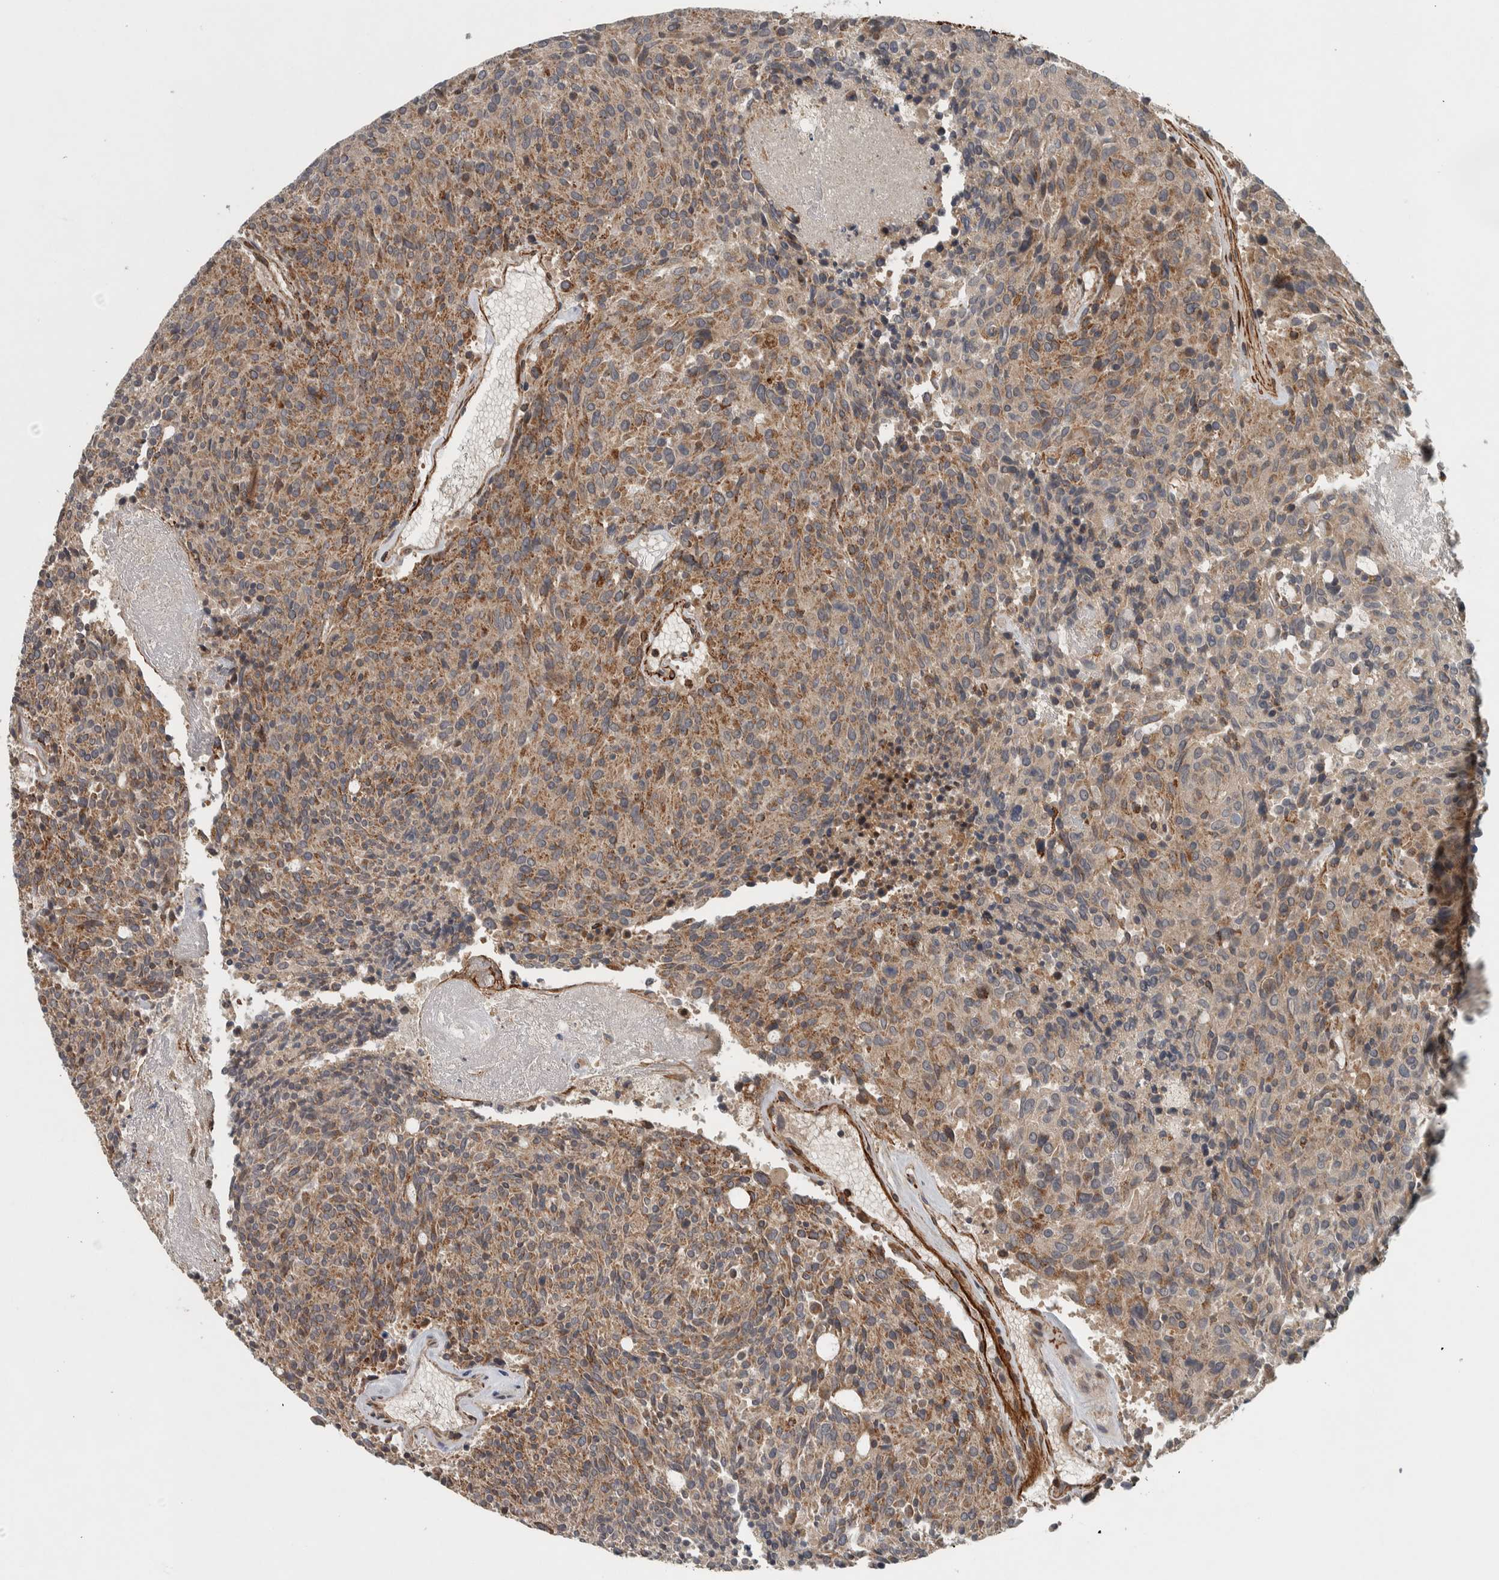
{"staining": {"intensity": "moderate", "quantity": ">75%", "location": "cytoplasmic/membranous"}, "tissue": "carcinoid", "cell_type": "Tumor cells", "image_type": "cancer", "snomed": [{"axis": "morphology", "description": "Carcinoid, malignant, NOS"}, {"axis": "topography", "description": "Pancreas"}], "caption": "Malignant carcinoid stained with a brown dye demonstrates moderate cytoplasmic/membranous positive expression in about >75% of tumor cells.", "gene": "LBHD1", "patient": {"sex": "female", "age": 54}}